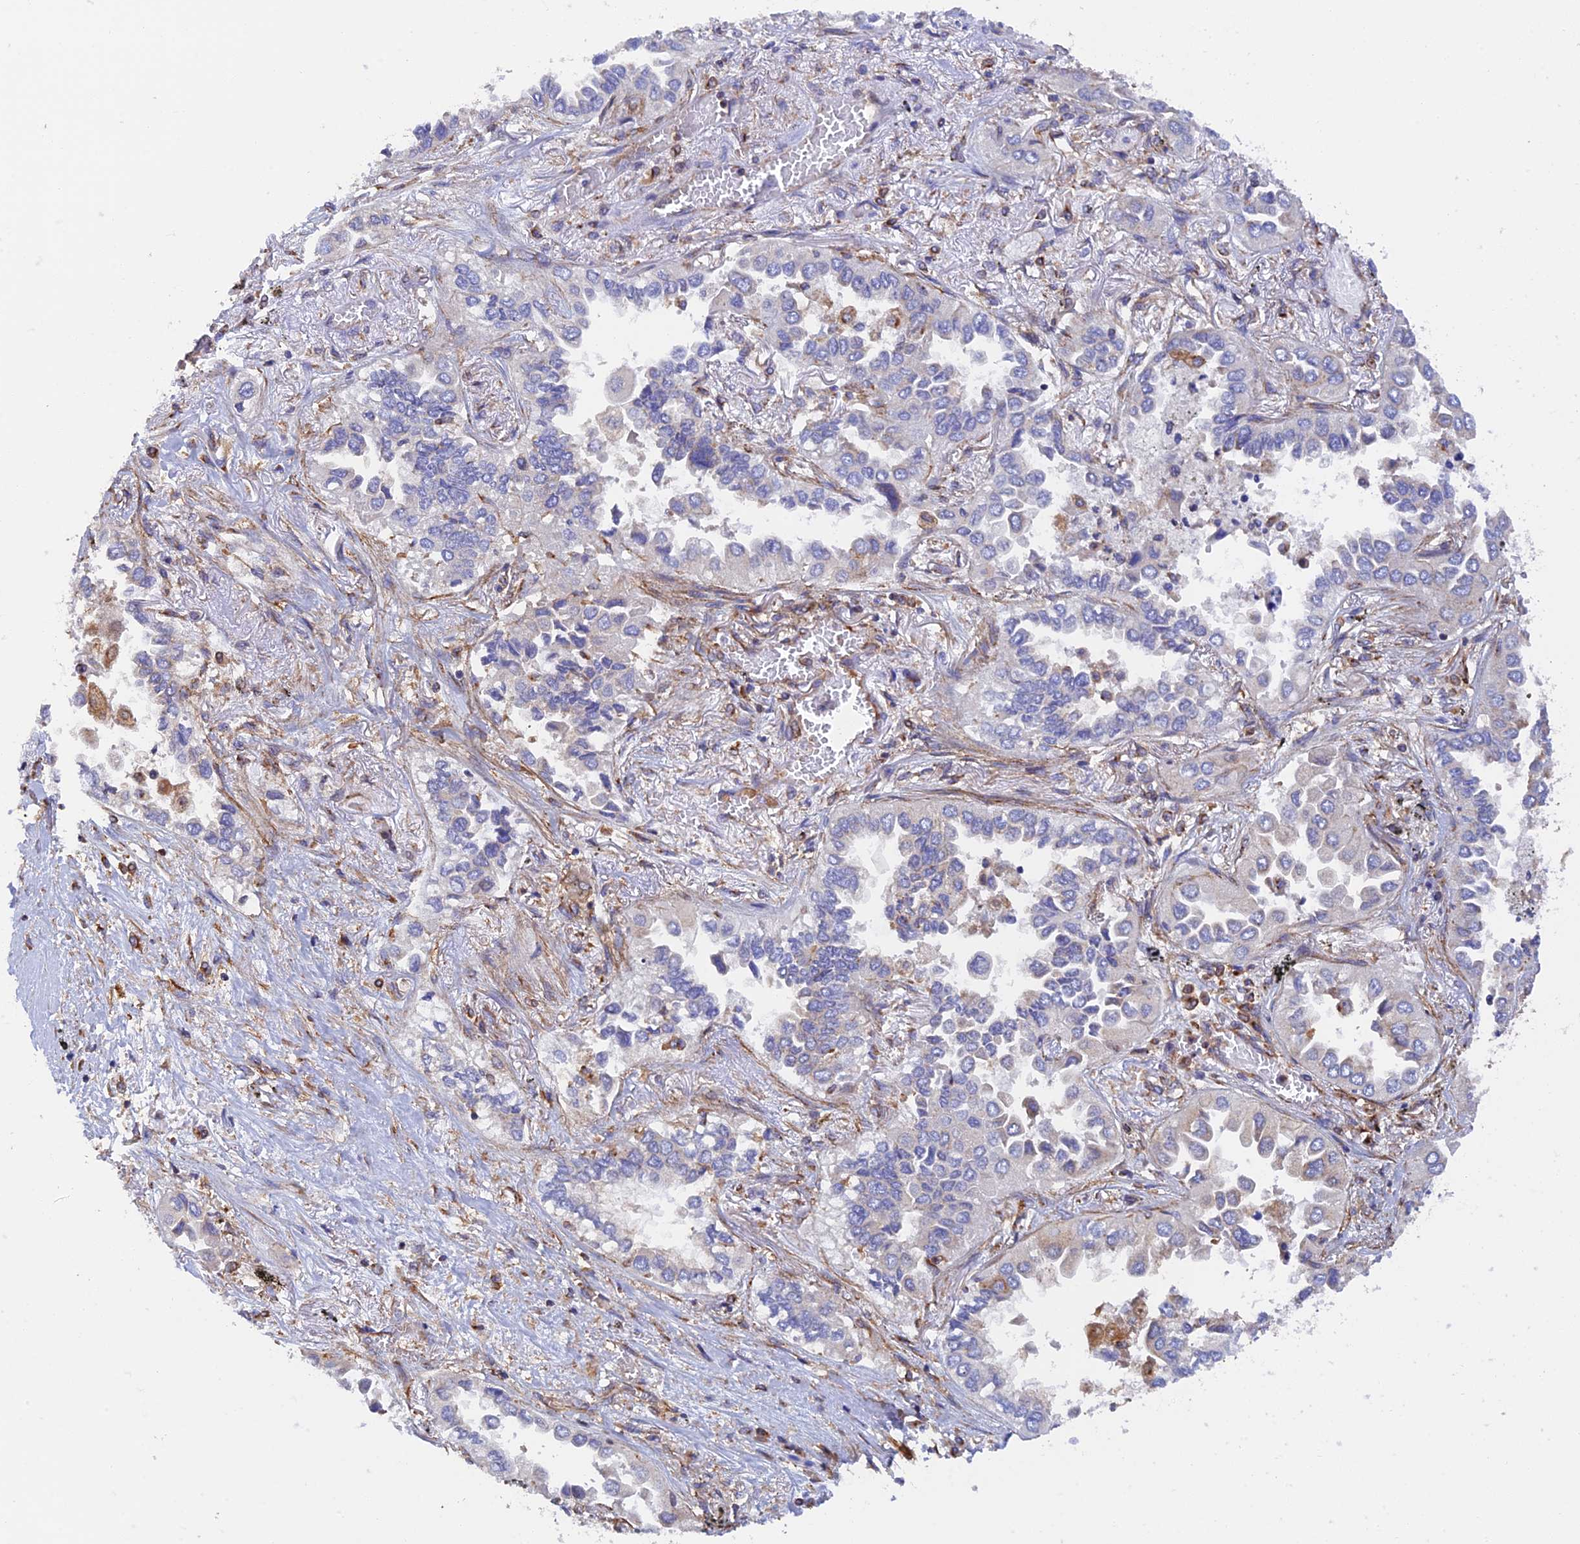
{"staining": {"intensity": "negative", "quantity": "none", "location": "none"}, "tissue": "lung cancer", "cell_type": "Tumor cells", "image_type": "cancer", "snomed": [{"axis": "morphology", "description": "Adenocarcinoma, NOS"}, {"axis": "topography", "description": "Lung"}], "caption": "A high-resolution histopathology image shows immunohistochemistry (IHC) staining of lung cancer (adenocarcinoma), which displays no significant expression in tumor cells.", "gene": "DCTN2", "patient": {"sex": "female", "age": 76}}